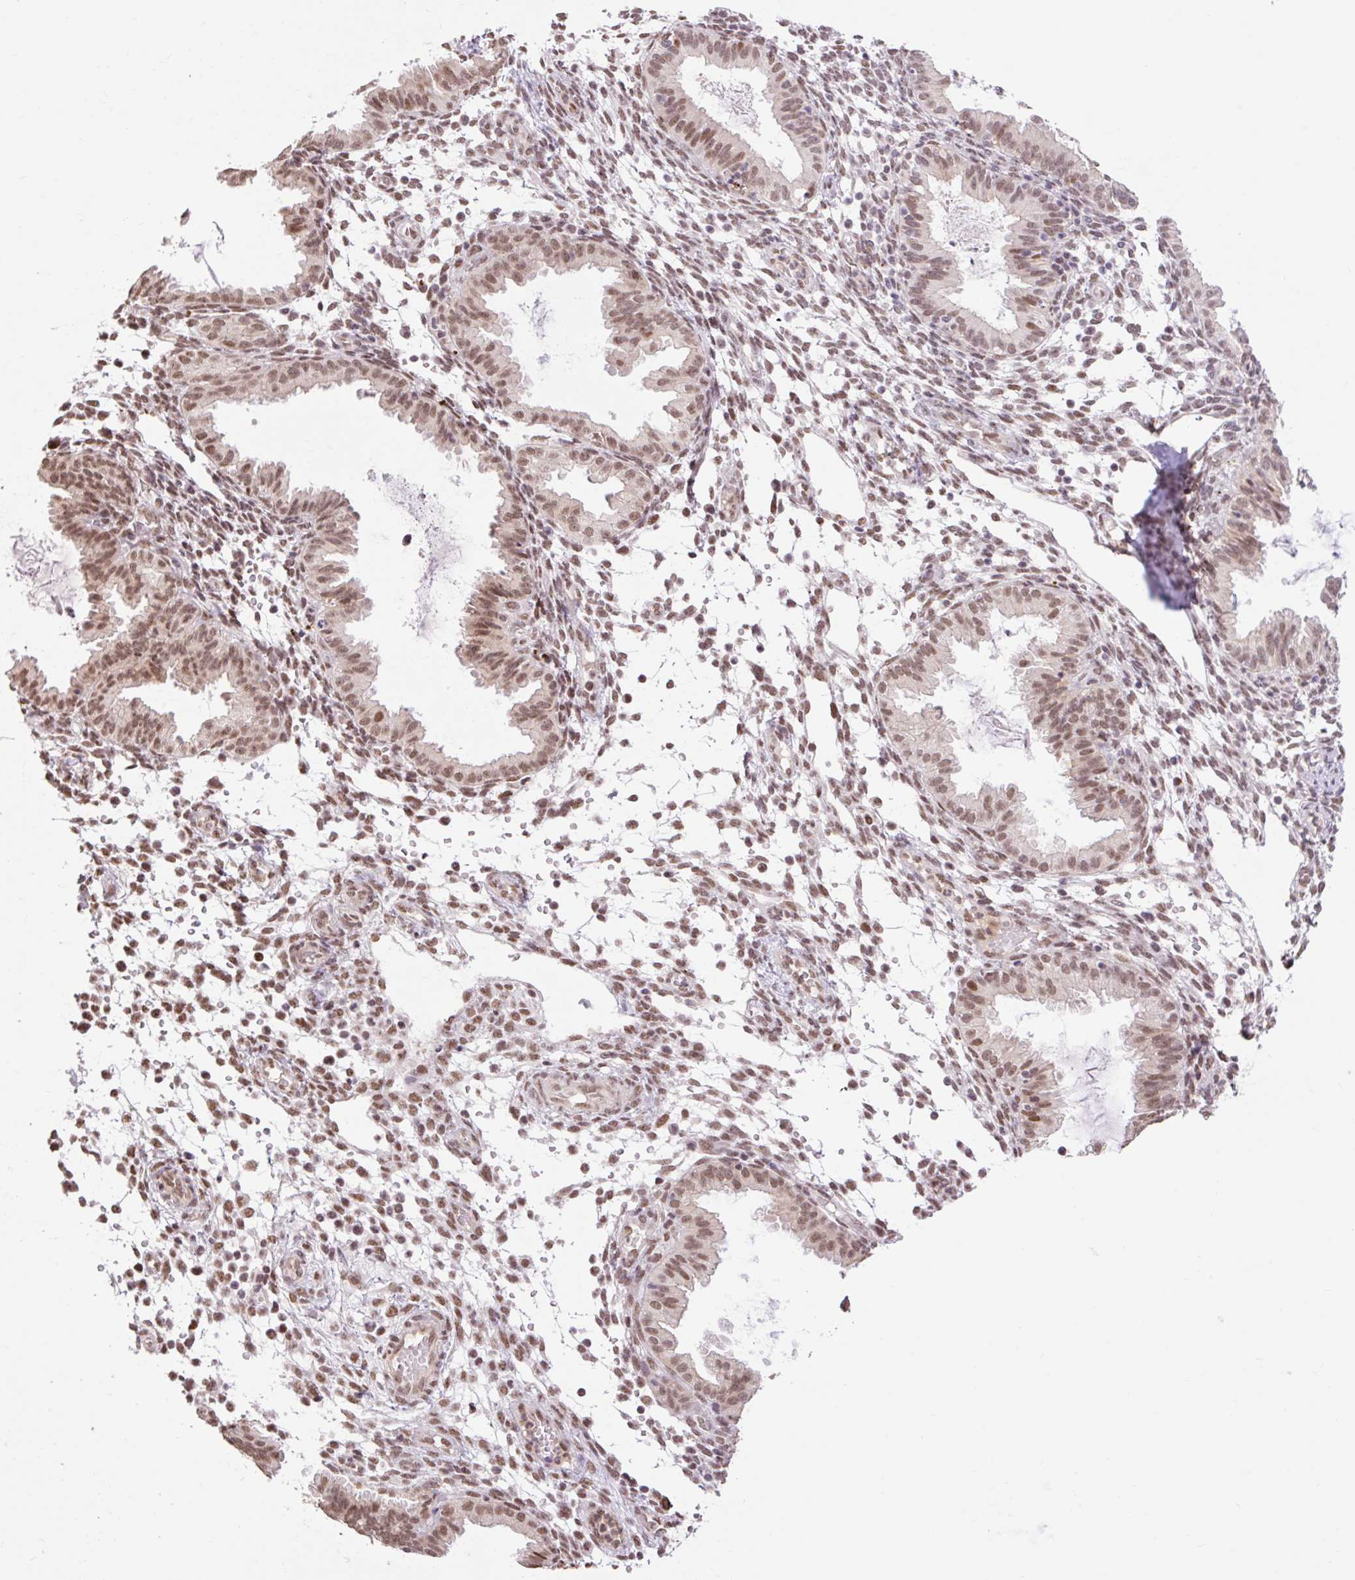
{"staining": {"intensity": "moderate", "quantity": "25%-75%", "location": "nuclear"}, "tissue": "endometrium", "cell_type": "Cells in endometrial stroma", "image_type": "normal", "snomed": [{"axis": "morphology", "description": "Normal tissue, NOS"}, {"axis": "topography", "description": "Endometrium"}], "caption": "Protein expression analysis of benign endometrium shows moderate nuclear staining in approximately 25%-75% of cells in endometrial stroma. (Stains: DAB in brown, nuclei in blue, Microscopy: brightfield microscopy at high magnification).", "gene": "ENSG00000261832", "patient": {"sex": "female", "age": 33}}